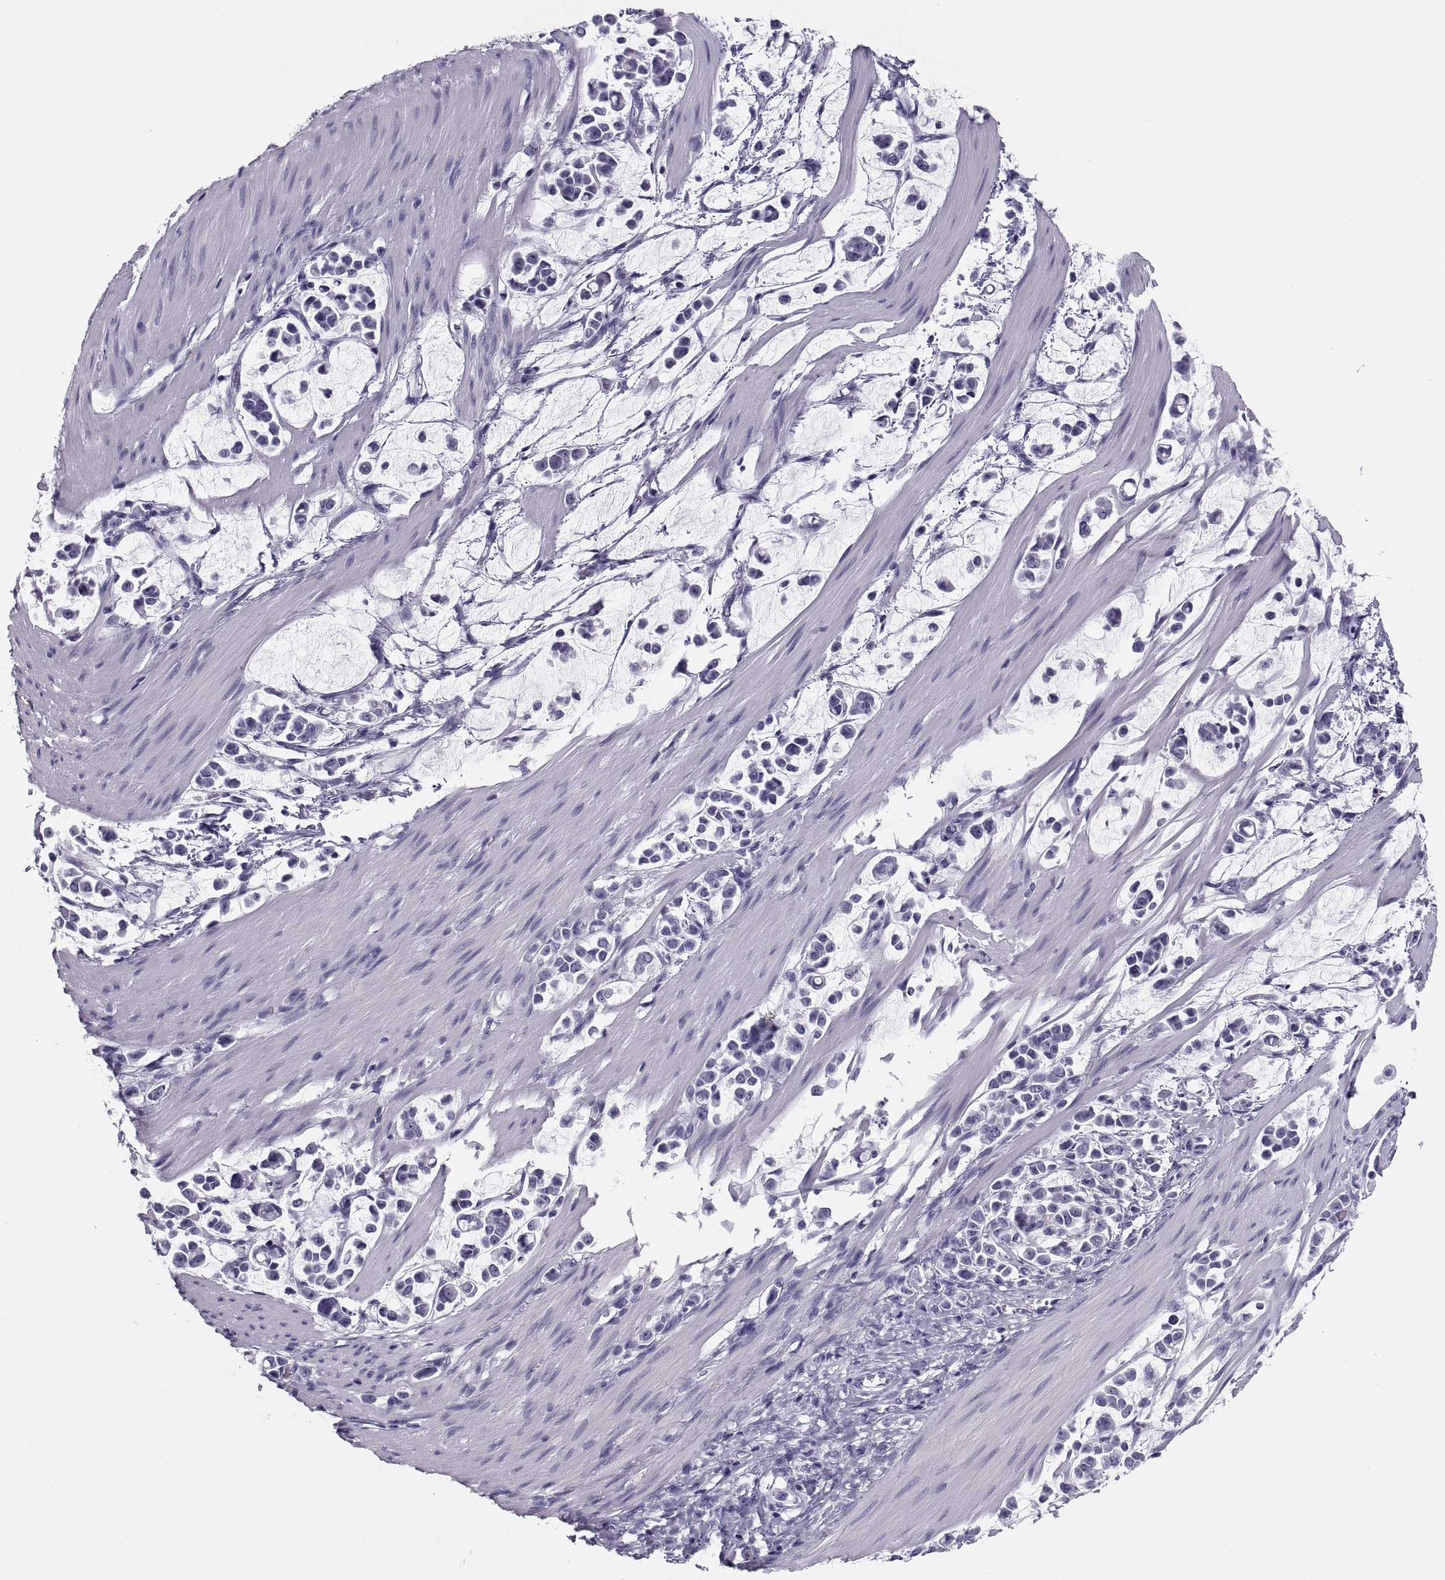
{"staining": {"intensity": "negative", "quantity": "none", "location": "none"}, "tissue": "stomach cancer", "cell_type": "Tumor cells", "image_type": "cancer", "snomed": [{"axis": "morphology", "description": "Adenocarcinoma, NOS"}, {"axis": "topography", "description": "Stomach"}], "caption": "An immunohistochemistry photomicrograph of stomach cancer is shown. There is no staining in tumor cells of stomach cancer.", "gene": "DEFB129", "patient": {"sex": "male", "age": 82}}